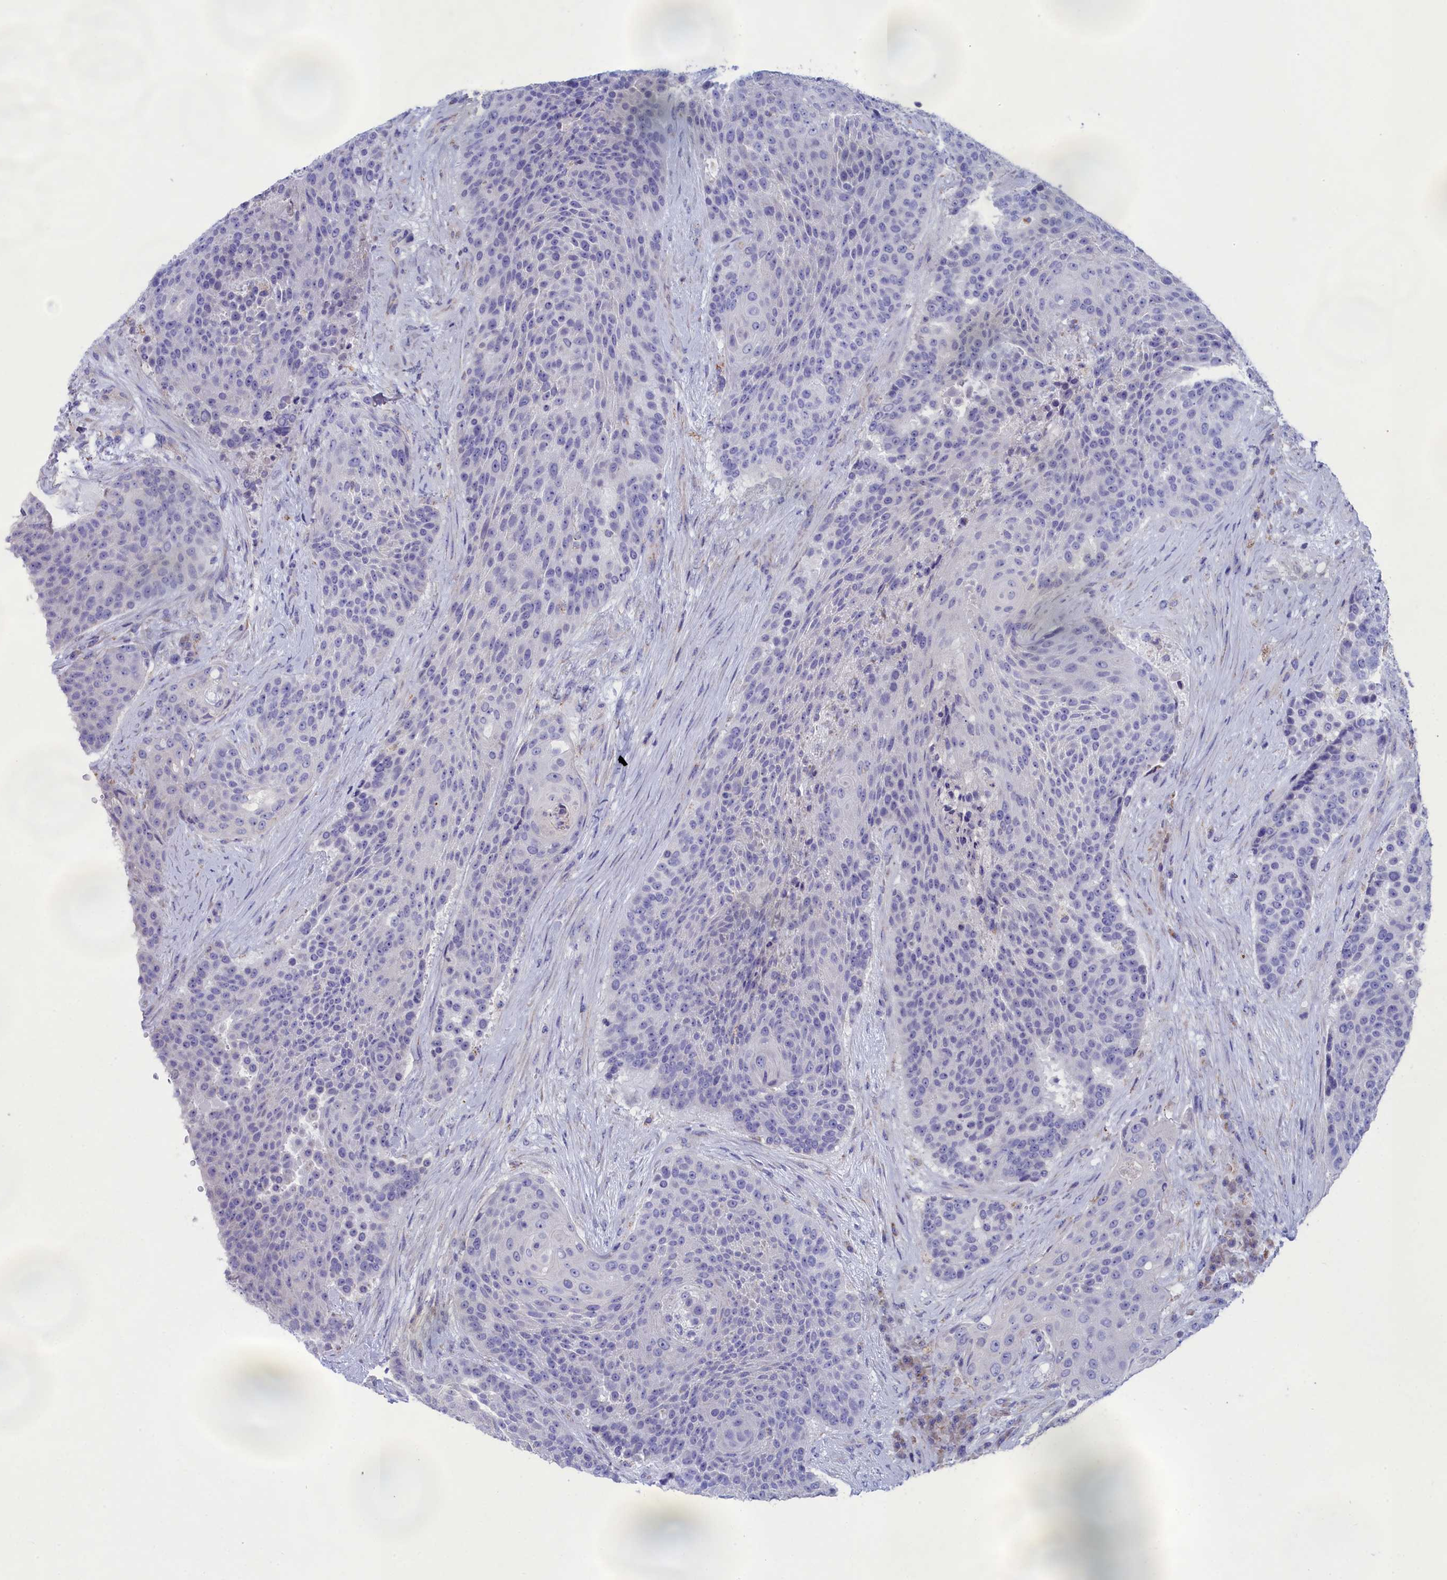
{"staining": {"intensity": "negative", "quantity": "none", "location": "none"}, "tissue": "urothelial cancer", "cell_type": "Tumor cells", "image_type": "cancer", "snomed": [{"axis": "morphology", "description": "Urothelial carcinoma, High grade"}, {"axis": "topography", "description": "Urinary bladder"}], "caption": "Tumor cells show no significant protein staining in urothelial cancer. Brightfield microscopy of IHC stained with DAB (brown) and hematoxylin (blue), captured at high magnification.", "gene": "PRDM12", "patient": {"sex": "female", "age": 63}}